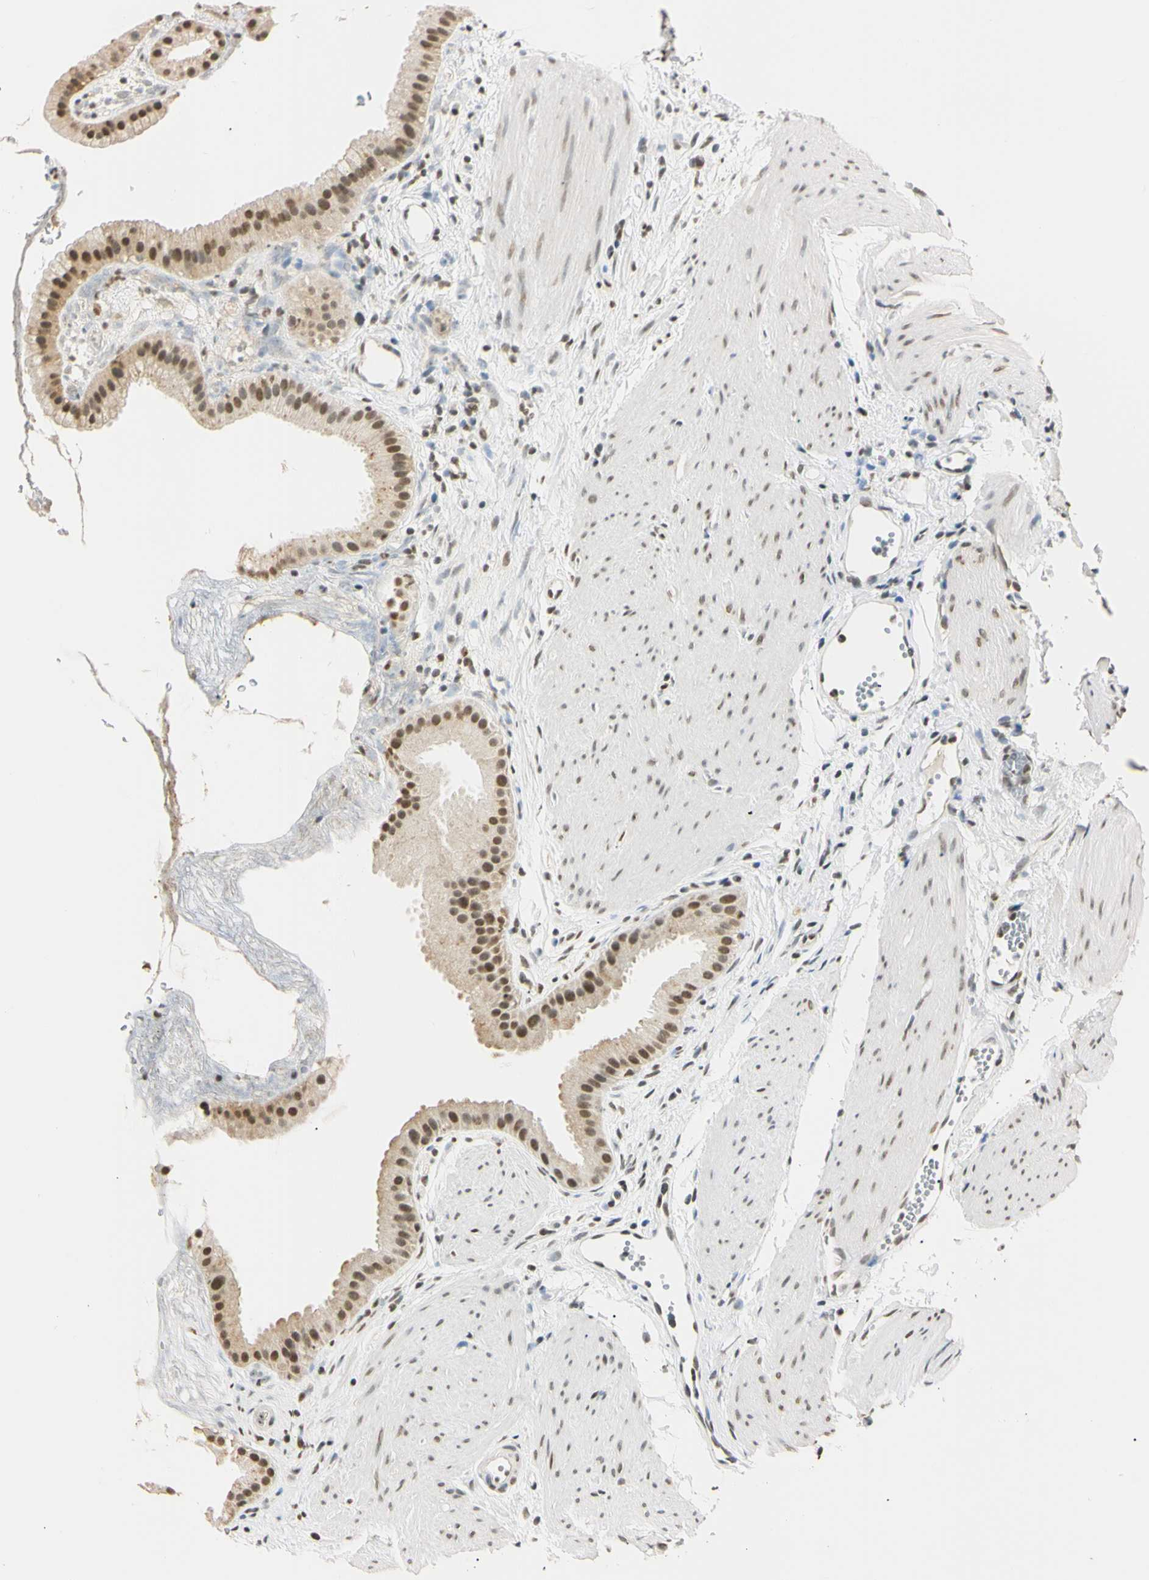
{"staining": {"intensity": "moderate", "quantity": ">75%", "location": "nuclear"}, "tissue": "gallbladder", "cell_type": "Glandular cells", "image_type": "normal", "snomed": [{"axis": "morphology", "description": "Normal tissue, NOS"}, {"axis": "topography", "description": "Gallbladder"}], "caption": "DAB (3,3'-diaminobenzidine) immunohistochemical staining of benign gallbladder shows moderate nuclear protein expression in about >75% of glandular cells. (DAB (3,3'-diaminobenzidine) = brown stain, brightfield microscopy at high magnification).", "gene": "SMARCA5", "patient": {"sex": "female", "age": 64}}